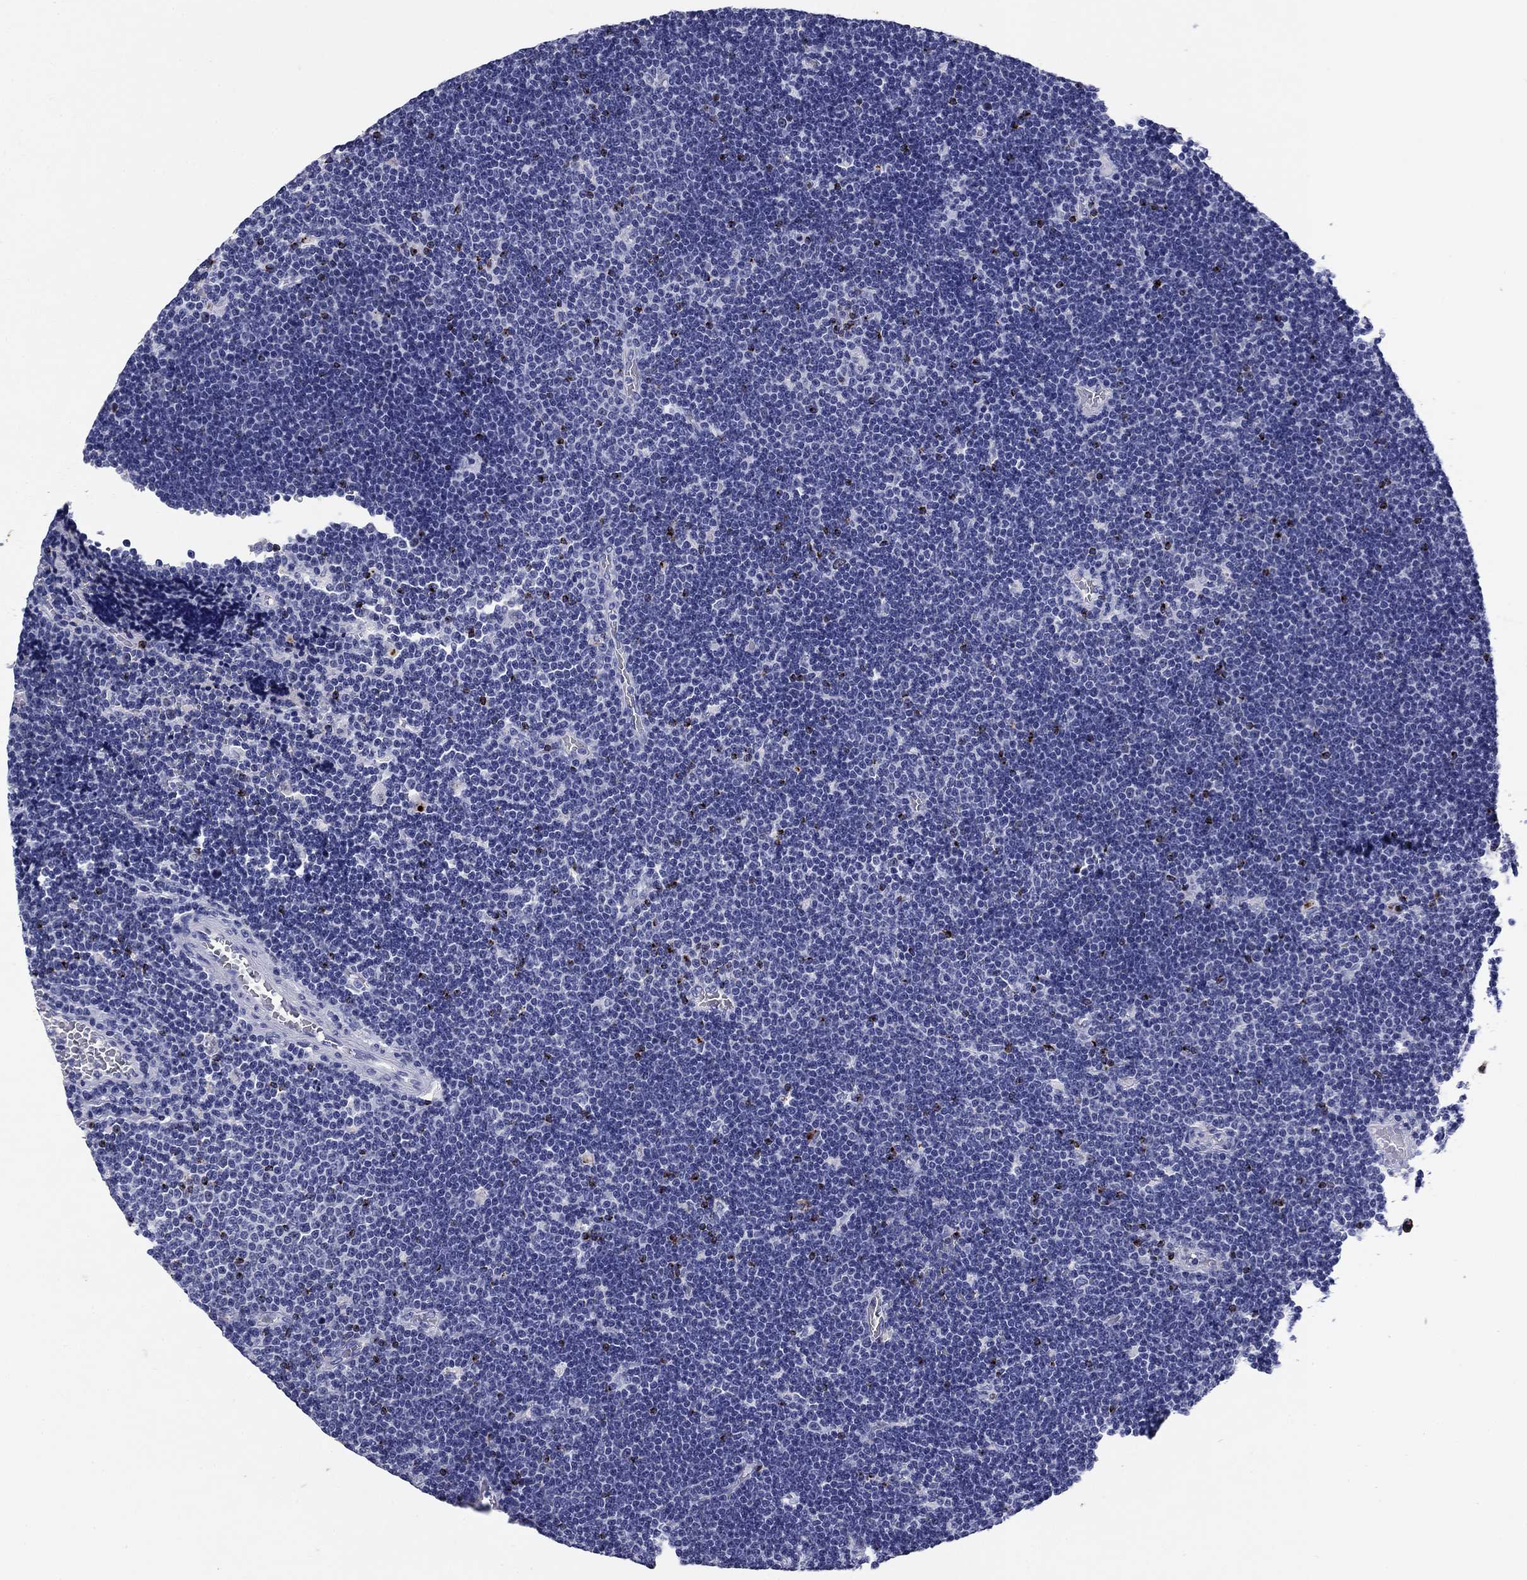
{"staining": {"intensity": "negative", "quantity": "none", "location": "none"}, "tissue": "lymphoma", "cell_type": "Tumor cells", "image_type": "cancer", "snomed": [{"axis": "morphology", "description": "Malignant lymphoma, non-Hodgkin's type, Low grade"}, {"axis": "topography", "description": "Brain"}], "caption": "An immunohistochemistry (IHC) histopathology image of lymphoma is shown. There is no staining in tumor cells of lymphoma.", "gene": "GZMK", "patient": {"sex": "female", "age": 66}}